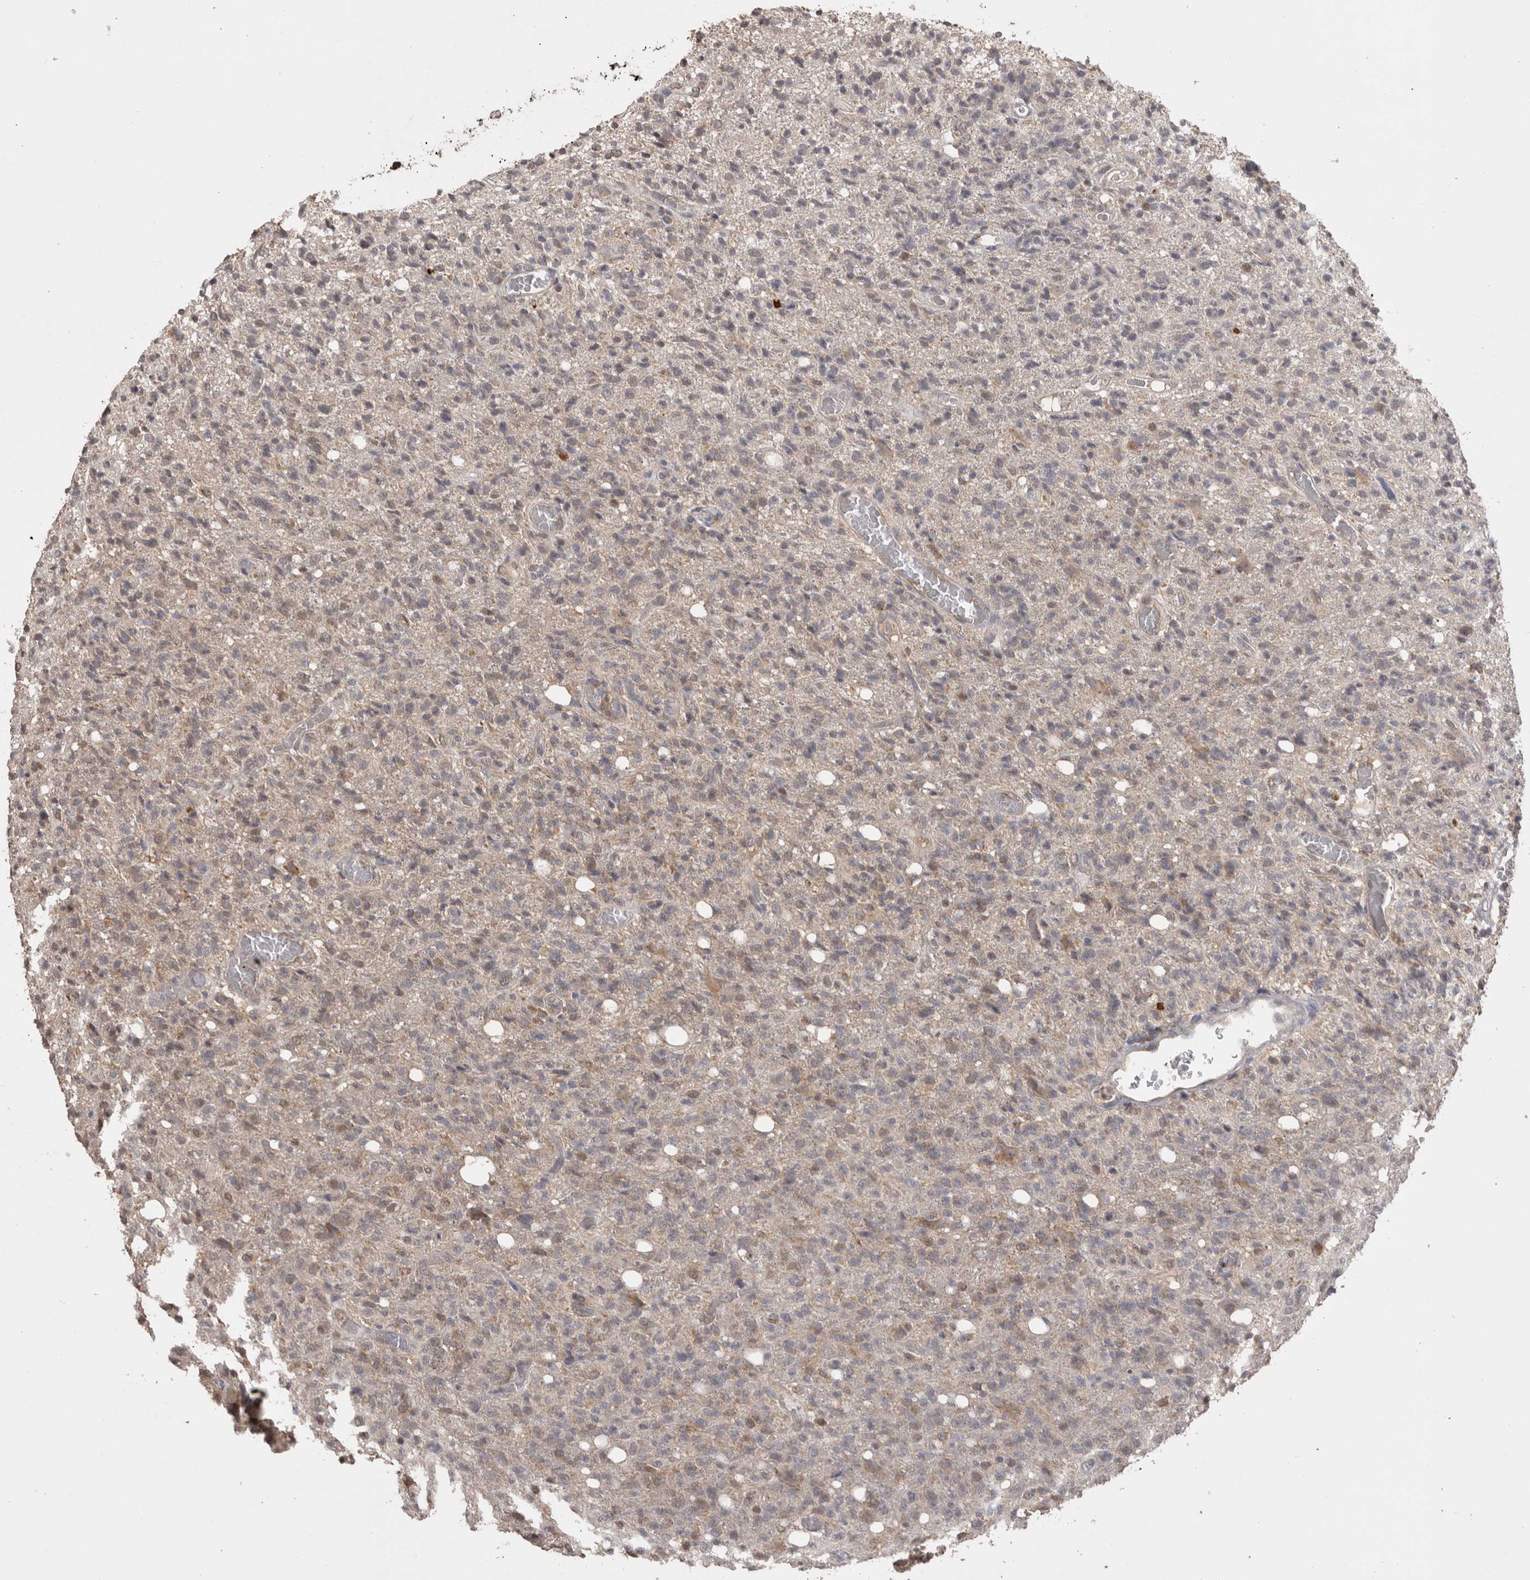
{"staining": {"intensity": "negative", "quantity": "none", "location": "none"}, "tissue": "glioma", "cell_type": "Tumor cells", "image_type": "cancer", "snomed": [{"axis": "morphology", "description": "Glioma, malignant, High grade"}, {"axis": "topography", "description": "Brain"}], "caption": "Tumor cells show no significant positivity in glioma.", "gene": "PREP", "patient": {"sex": "female", "age": 57}}